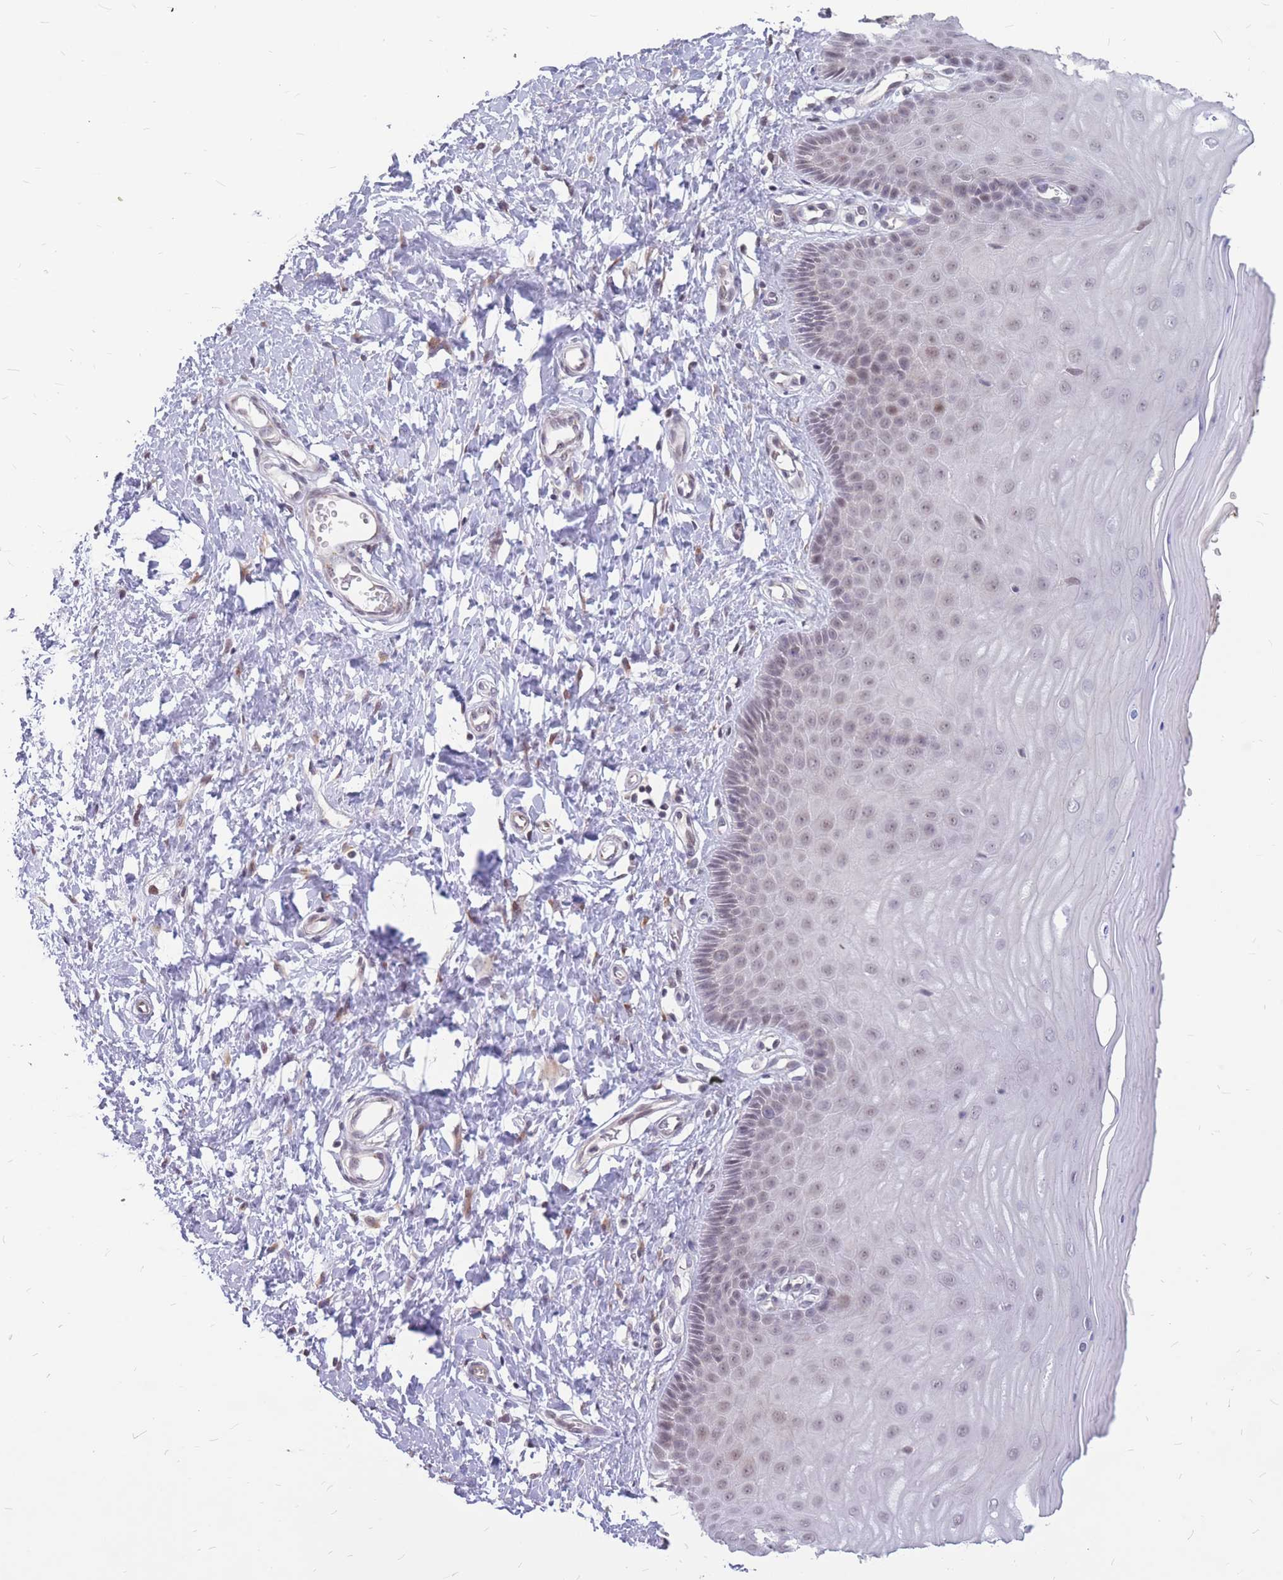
{"staining": {"intensity": "weak", "quantity": ">75%", "location": "nuclear"}, "tissue": "cervix", "cell_type": "Glandular cells", "image_type": "normal", "snomed": [{"axis": "morphology", "description": "Normal tissue, NOS"}, {"axis": "topography", "description": "Cervix"}], "caption": "Immunohistochemical staining of benign cervix shows >75% levels of weak nuclear protein expression in about >75% of glandular cells. (Brightfield microscopy of DAB IHC at high magnification).", "gene": "ADD2", "patient": {"sex": "female", "age": 55}}